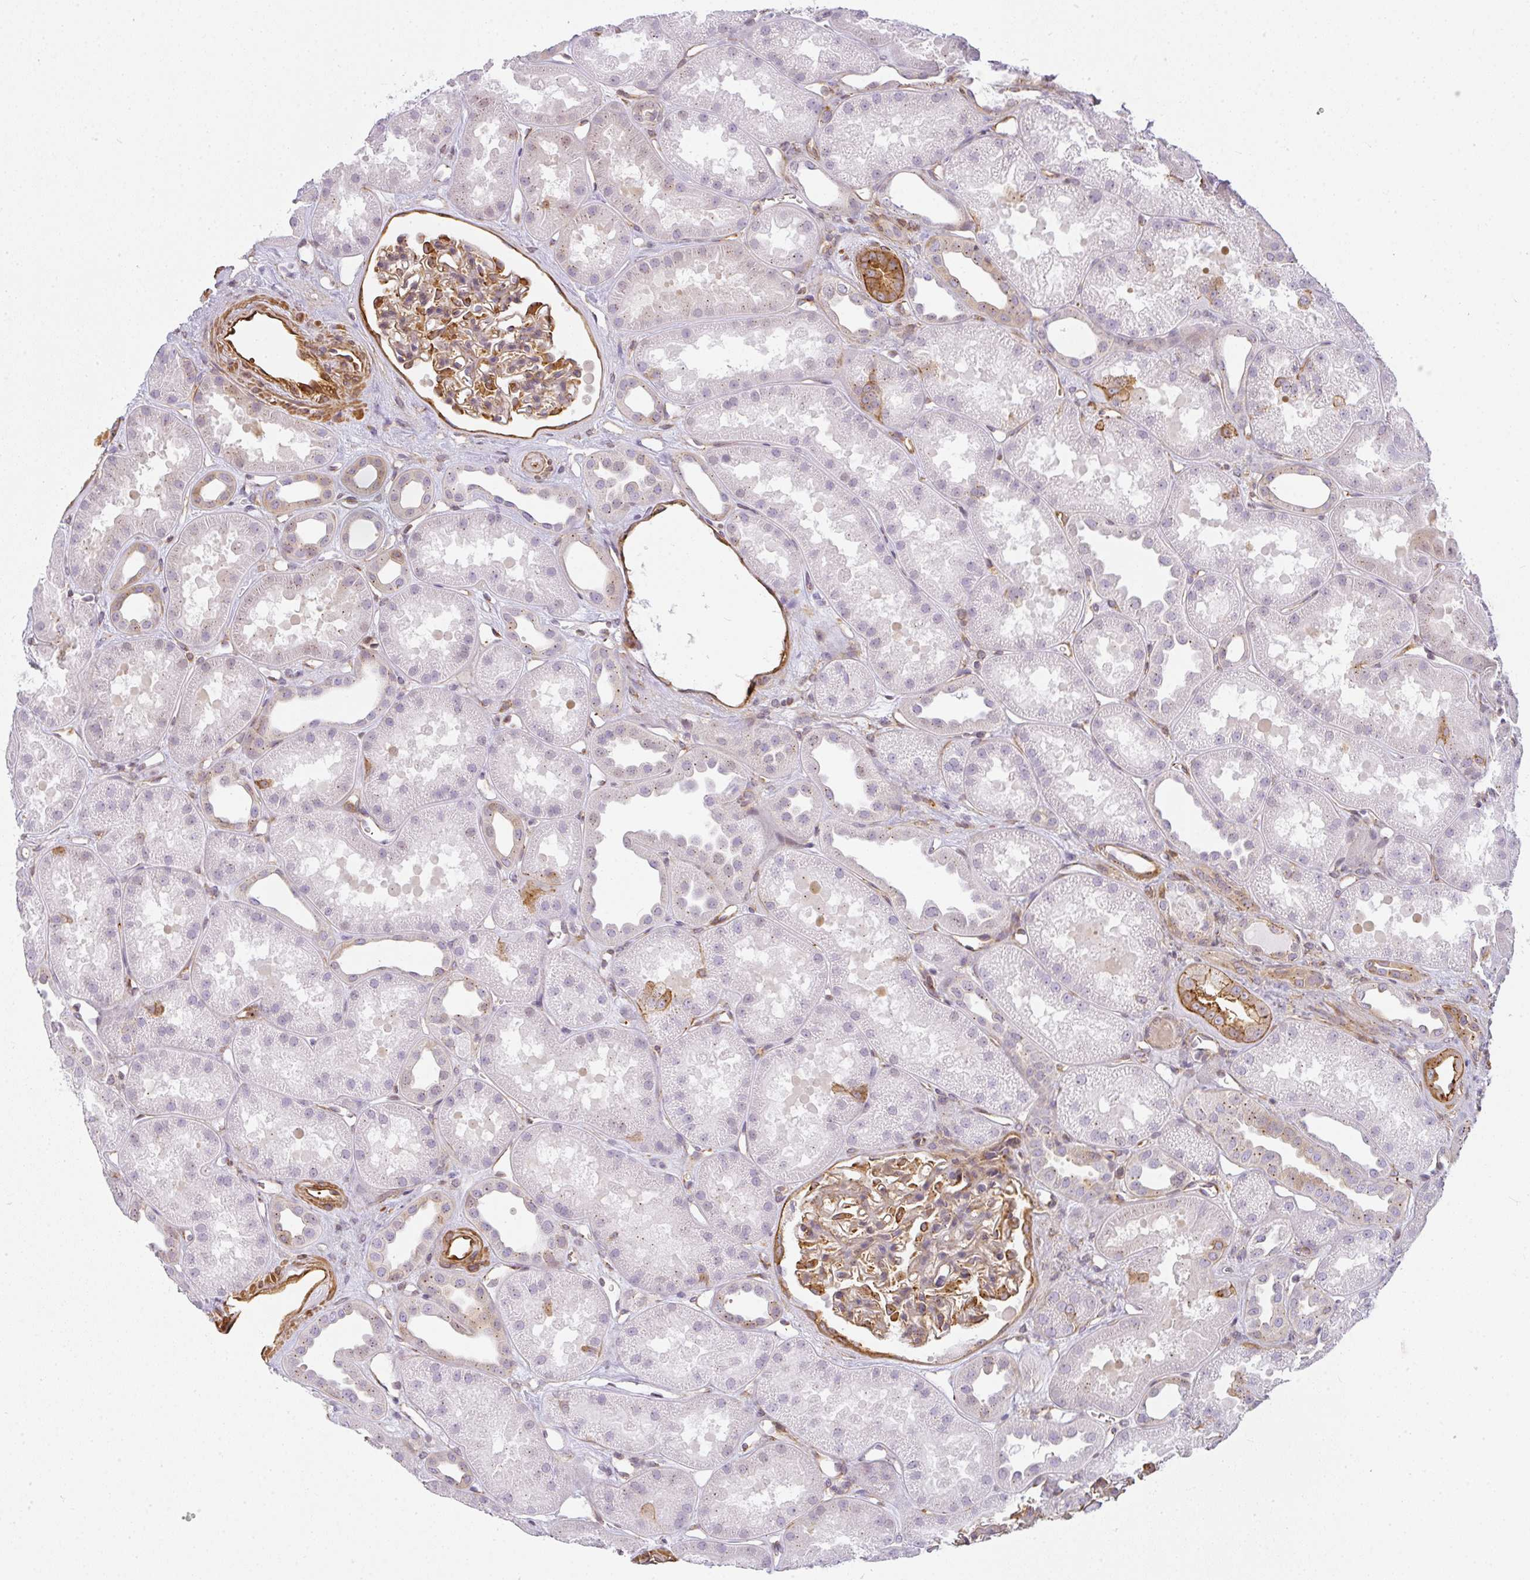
{"staining": {"intensity": "weak", "quantity": "25%-75%", "location": "cytoplasmic/membranous"}, "tissue": "kidney", "cell_type": "Cells in glomeruli", "image_type": "normal", "snomed": [{"axis": "morphology", "description": "Normal tissue, NOS"}, {"axis": "topography", "description": "Kidney"}], "caption": "The immunohistochemical stain highlights weak cytoplasmic/membranous staining in cells in glomeruli of unremarkable kidney.", "gene": "SULF1", "patient": {"sex": "male", "age": 61}}